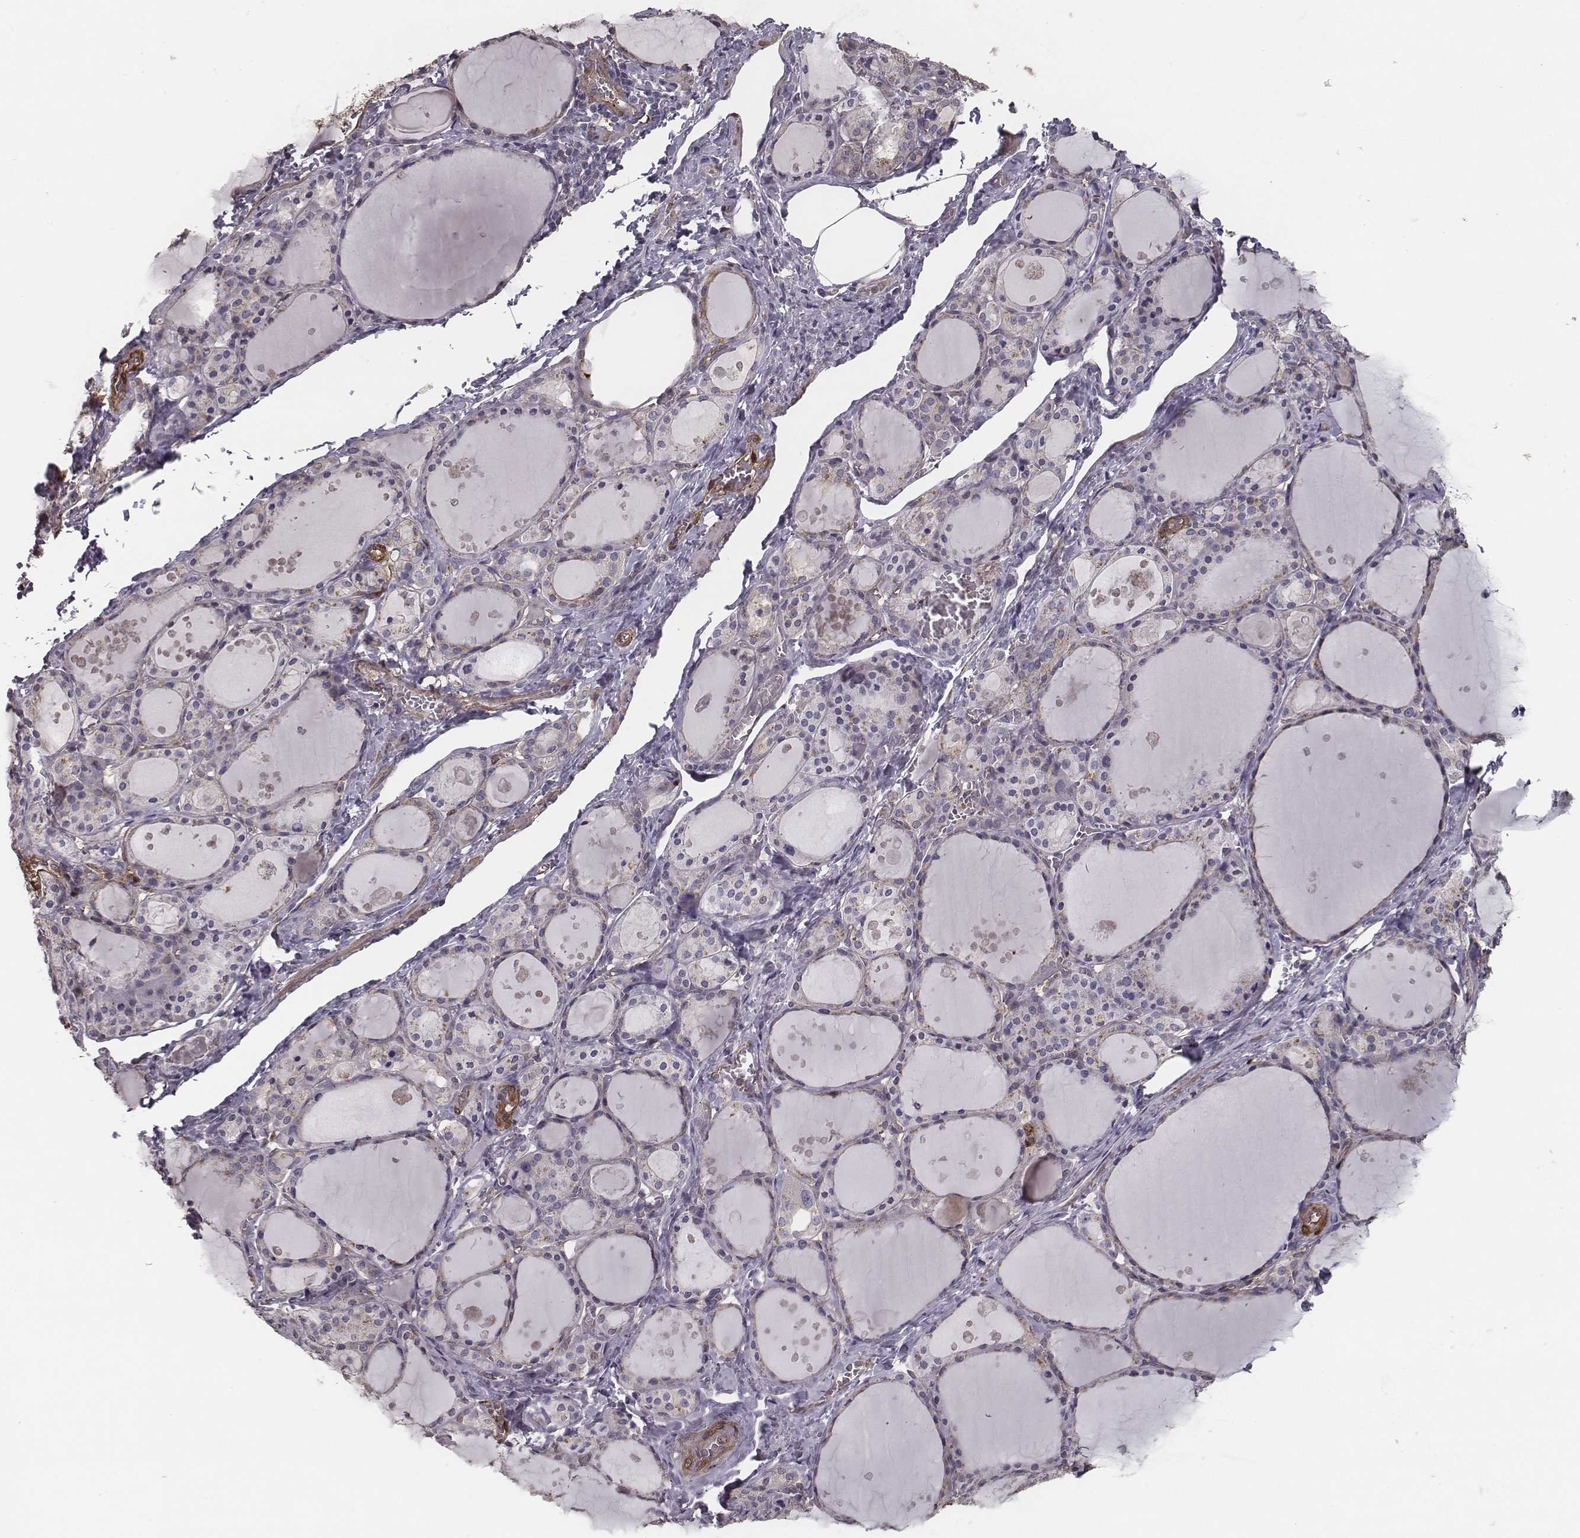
{"staining": {"intensity": "negative", "quantity": "none", "location": "none"}, "tissue": "thyroid gland", "cell_type": "Glandular cells", "image_type": "normal", "snomed": [{"axis": "morphology", "description": "Normal tissue, NOS"}, {"axis": "topography", "description": "Thyroid gland"}], "caption": "Immunohistochemistry (IHC) micrograph of benign thyroid gland stained for a protein (brown), which exhibits no expression in glandular cells. (IHC, brightfield microscopy, high magnification).", "gene": "ISYNA1", "patient": {"sex": "male", "age": 68}}